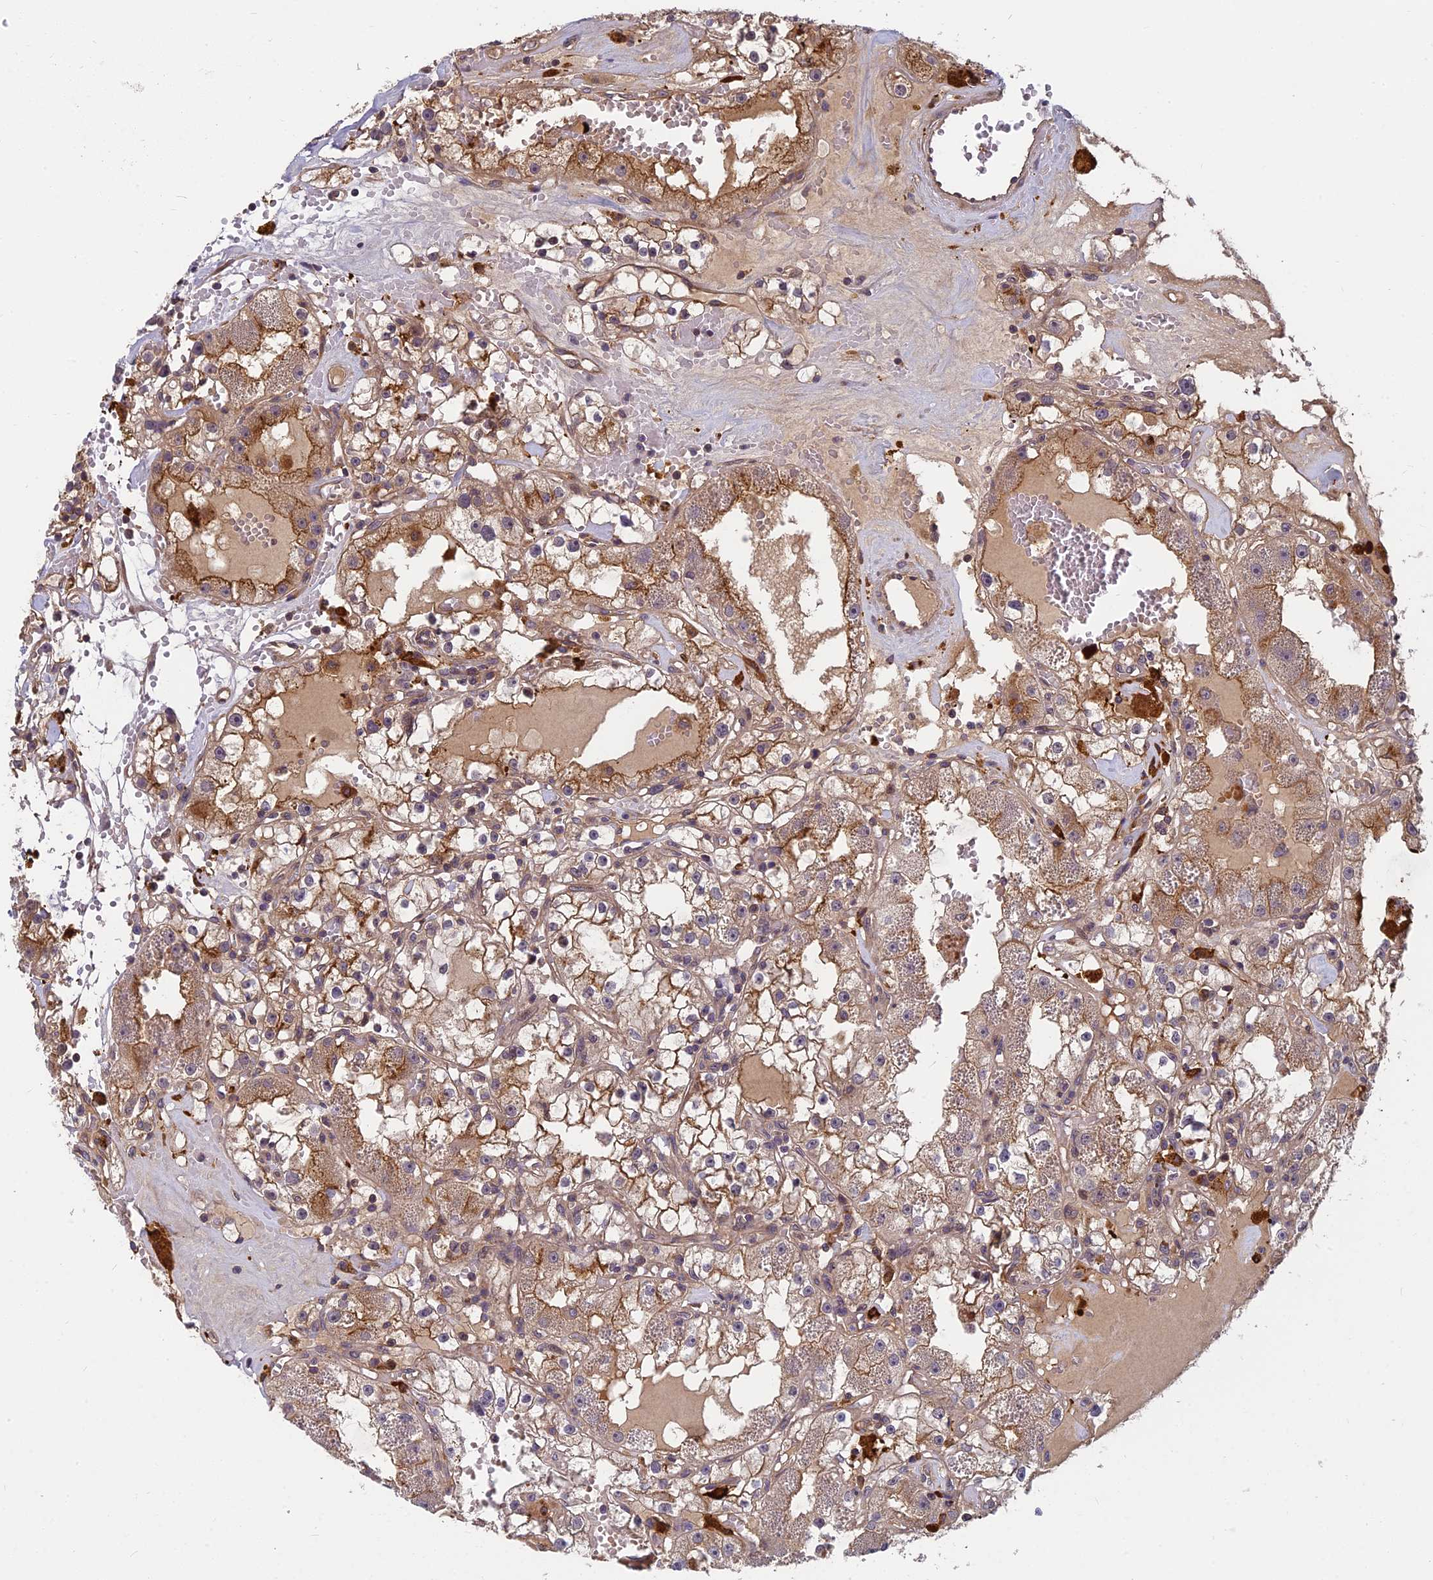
{"staining": {"intensity": "moderate", "quantity": ">75%", "location": "cytoplasmic/membranous"}, "tissue": "renal cancer", "cell_type": "Tumor cells", "image_type": "cancer", "snomed": [{"axis": "morphology", "description": "Adenocarcinoma, NOS"}, {"axis": "topography", "description": "Kidney"}], "caption": "There is medium levels of moderate cytoplasmic/membranous expression in tumor cells of renal cancer, as demonstrated by immunohistochemical staining (brown color).", "gene": "PIKFYVE", "patient": {"sex": "male", "age": 56}}